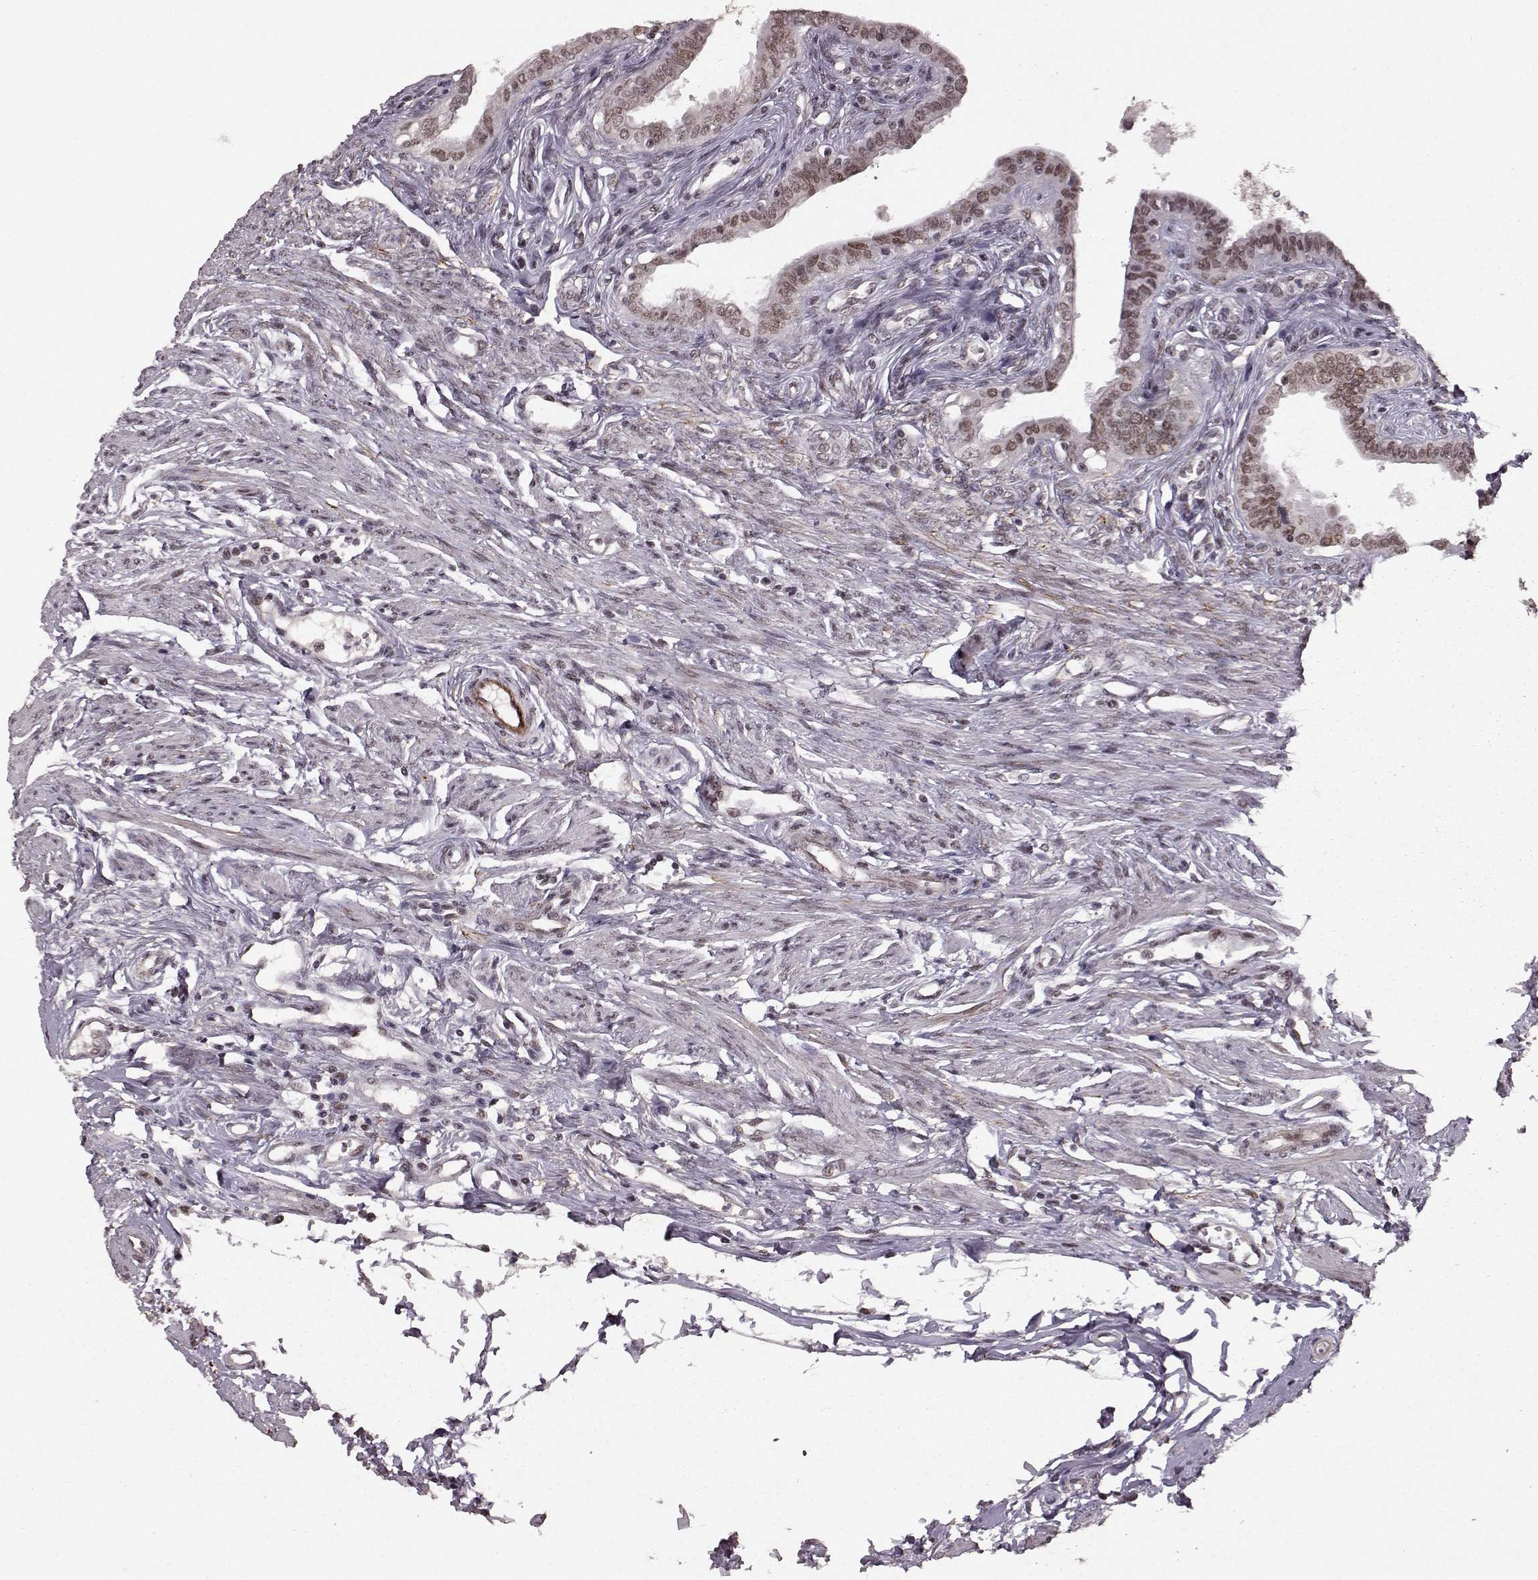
{"staining": {"intensity": "moderate", "quantity": ">75%", "location": "nuclear"}, "tissue": "fallopian tube", "cell_type": "Glandular cells", "image_type": "normal", "snomed": [{"axis": "morphology", "description": "Normal tissue, NOS"}, {"axis": "morphology", "description": "Carcinoma, endometroid"}, {"axis": "topography", "description": "Fallopian tube"}, {"axis": "topography", "description": "Ovary"}], "caption": "An immunohistochemistry (IHC) photomicrograph of benign tissue is shown. Protein staining in brown labels moderate nuclear positivity in fallopian tube within glandular cells. Nuclei are stained in blue.", "gene": "RRAGD", "patient": {"sex": "female", "age": 42}}